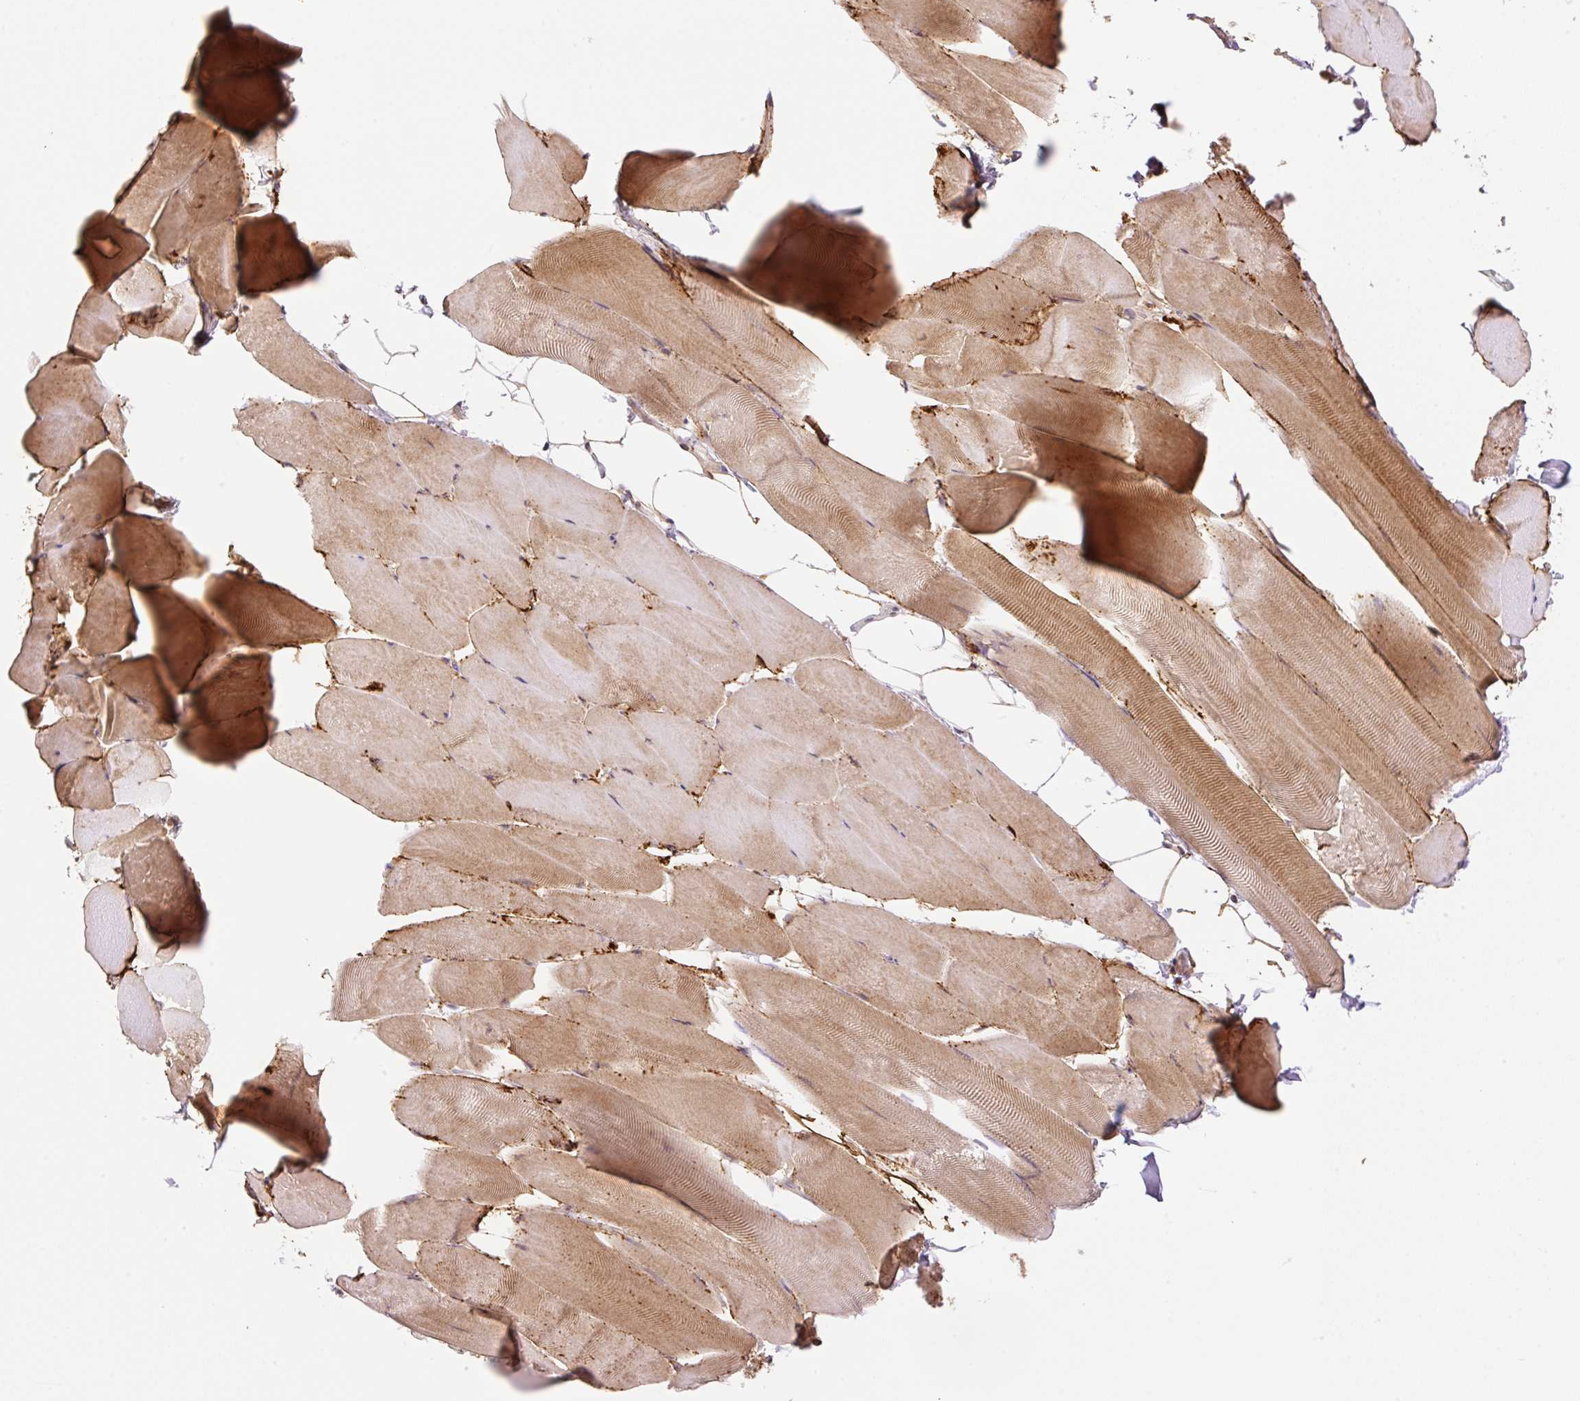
{"staining": {"intensity": "moderate", "quantity": "25%-75%", "location": "cytoplasmic/membranous,nuclear"}, "tissue": "skeletal muscle", "cell_type": "Myocytes", "image_type": "normal", "snomed": [{"axis": "morphology", "description": "Normal tissue, NOS"}, {"axis": "topography", "description": "Skeletal muscle"}], "caption": "Immunohistochemistry staining of normal skeletal muscle, which shows medium levels of moderate cytoplasmic/membranous,nuclear expression in about 25%-75% of myocytes indicating moderate cytoplasmic/membranous,nuclear protein positivity. The staining was performed using DAB (3,3'-diaminobenzidine) (brown) for protein detection and nuclei were counterstained in hematoxylin (blue).", "gene": "ZNF394", "patient": {"sex": "female", "age": 64}}